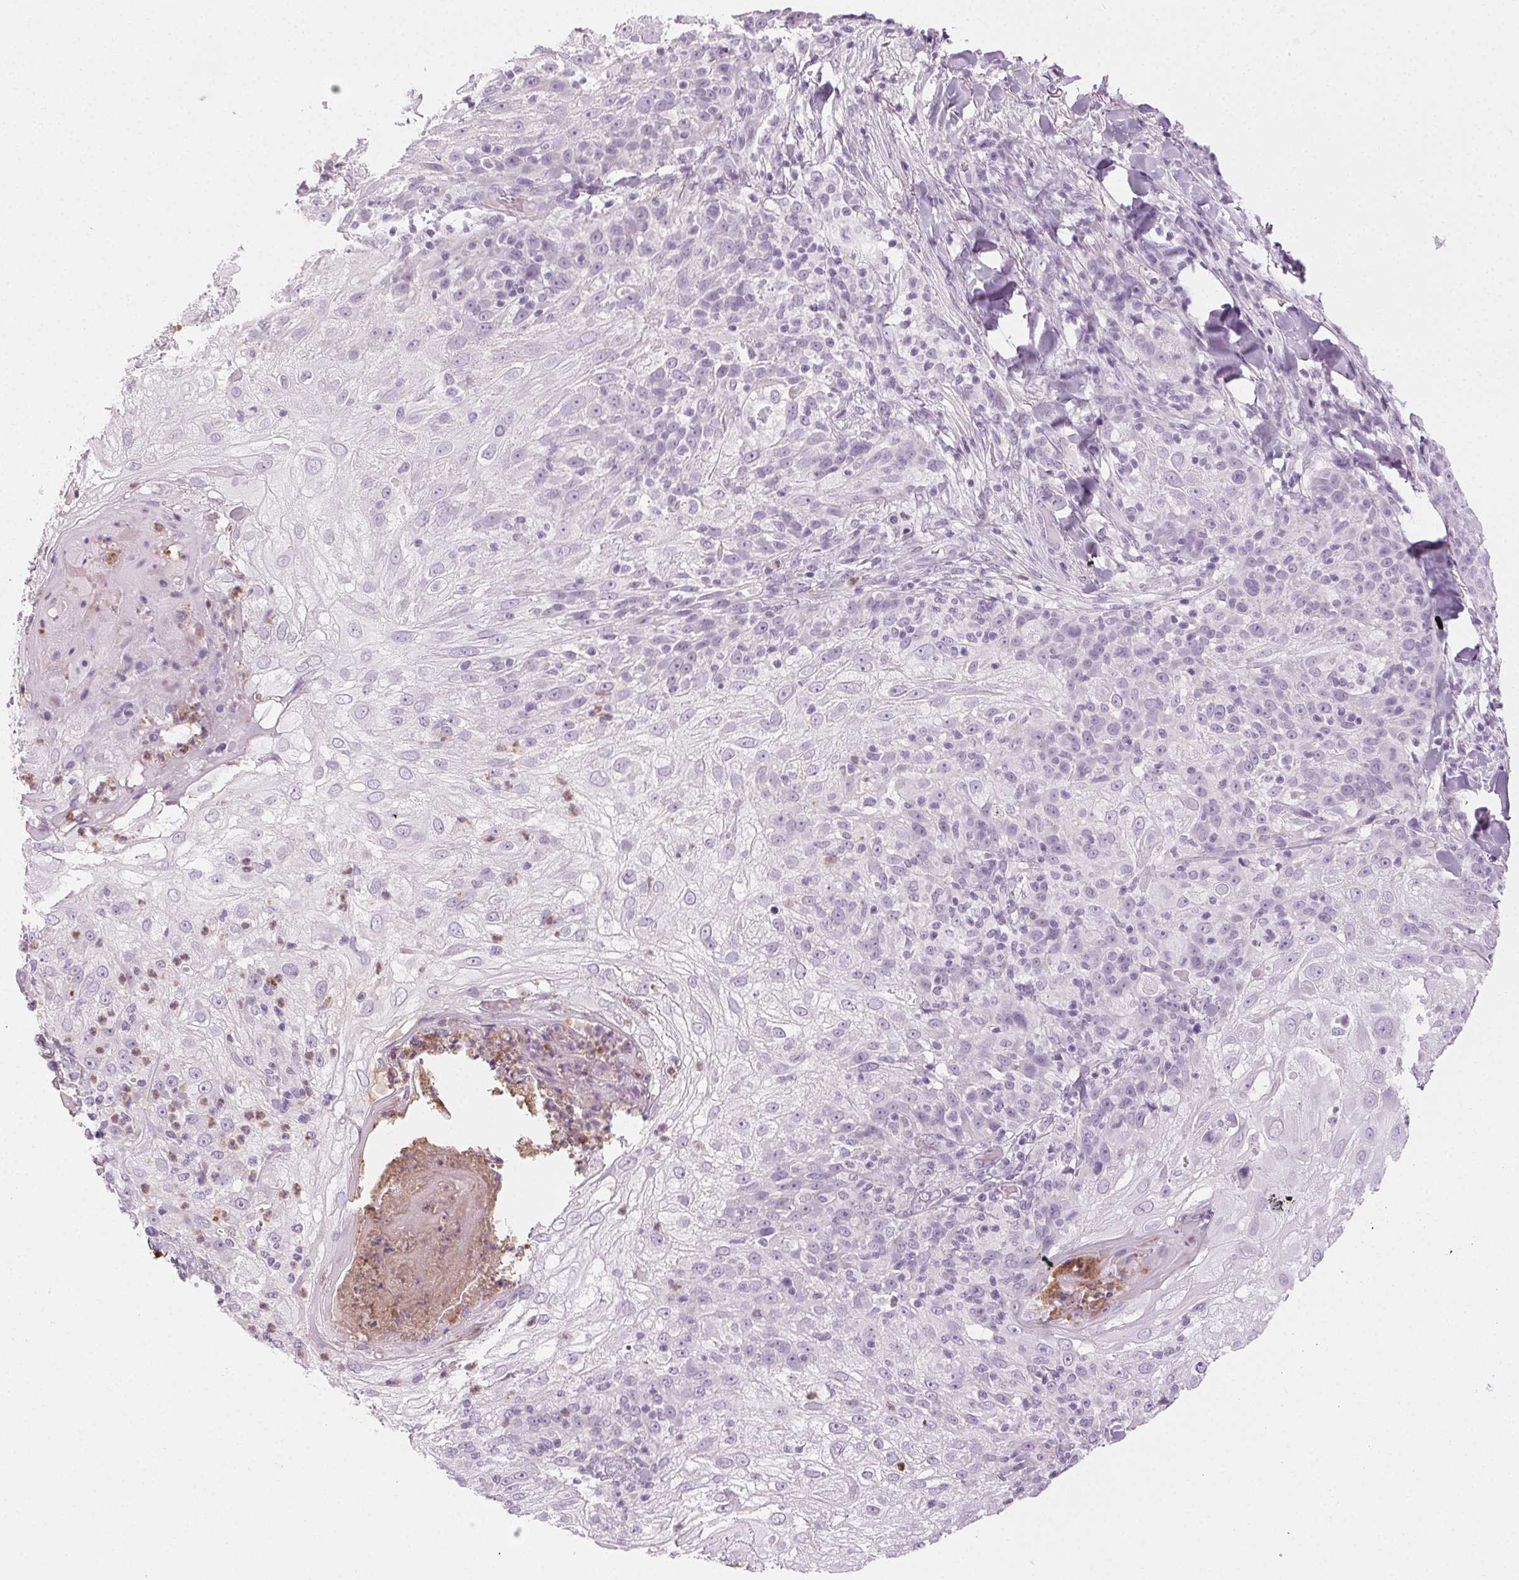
{"staining": {"intensity": "negative", "quantity": "none", "location": "none"}, "tissue": "skin cancer", "cell_type": "Tumor cells", "image_type": "cancer", "snomed": [{"axis": "morphology", "description": "Normal tissue, NOS"}, {"axis": "morphology", "description": "Squamous cell carcinoma, NOS"}, {"axis": "topography", "description": "Skin"}], "caption": "IHC of skin cancer (squamous cell carcinoma) exhibits no positivity in tumor cells.", "gene": "MPO", "patient": {"sex": "female", "age": 83}}